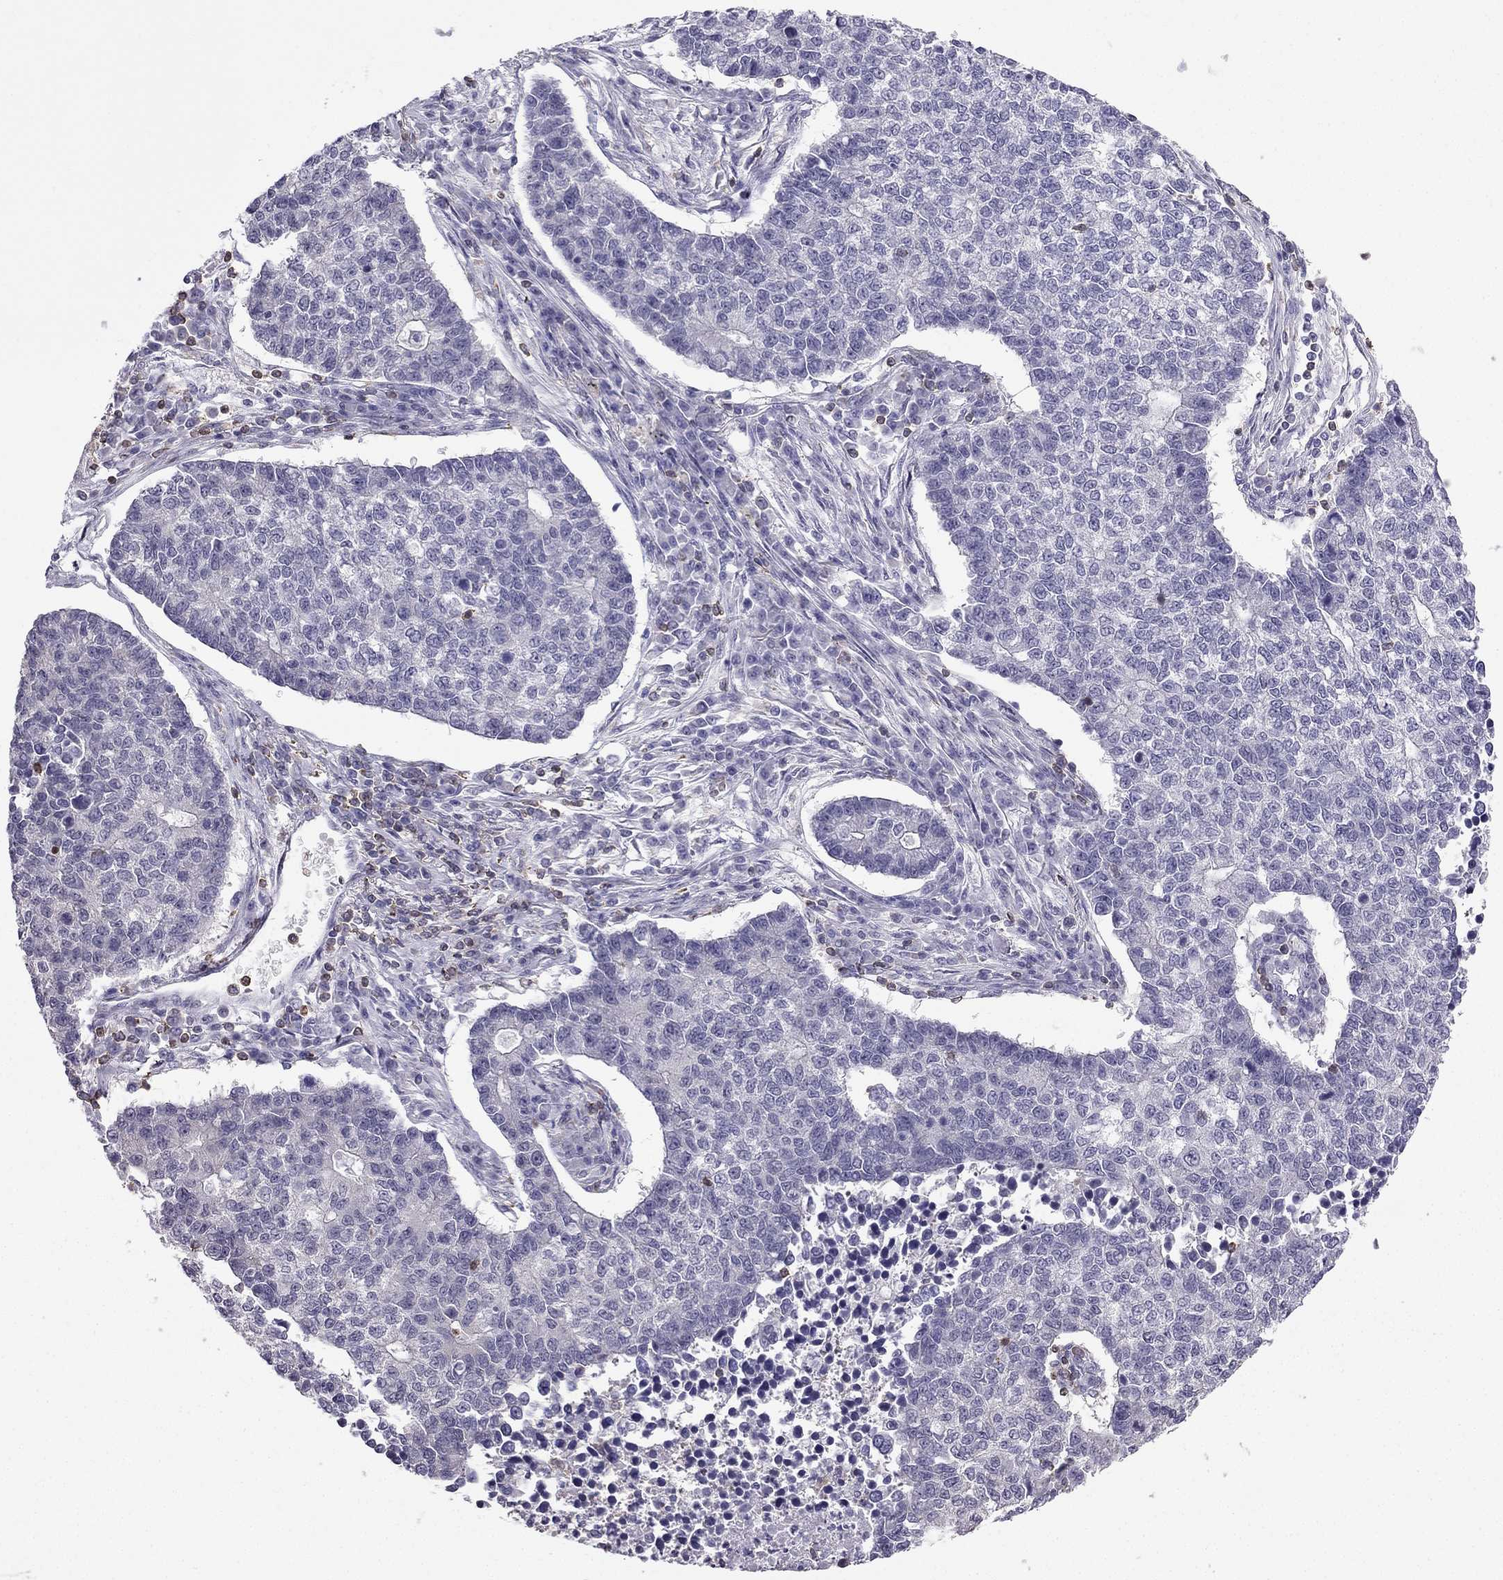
{"staining": {"intensity": "negative", "quantity": "none", "location": "none"}, "tissue": "lung cancer", "cell_type": "Tumor cells", "image_type": "cancer", "snomed": [{"axis": "morphology", "description": "Adenocarcinoma, NOS"}, {"axis": "topography", "description": "Lung"}], "caption": "Lung cancer (adenocarcinoma) was stained to show a protein in brown. There is no significant staining in tumor cells. The staining was performed using DAB (3,3'-diaminobenzidine) to visualize the protein expression in brown, while the nuclei were stained in blue with hematoxylin (Magnification: 20x).", "gene": "CCK", "patient": {"sex": "male", "age": 57}}